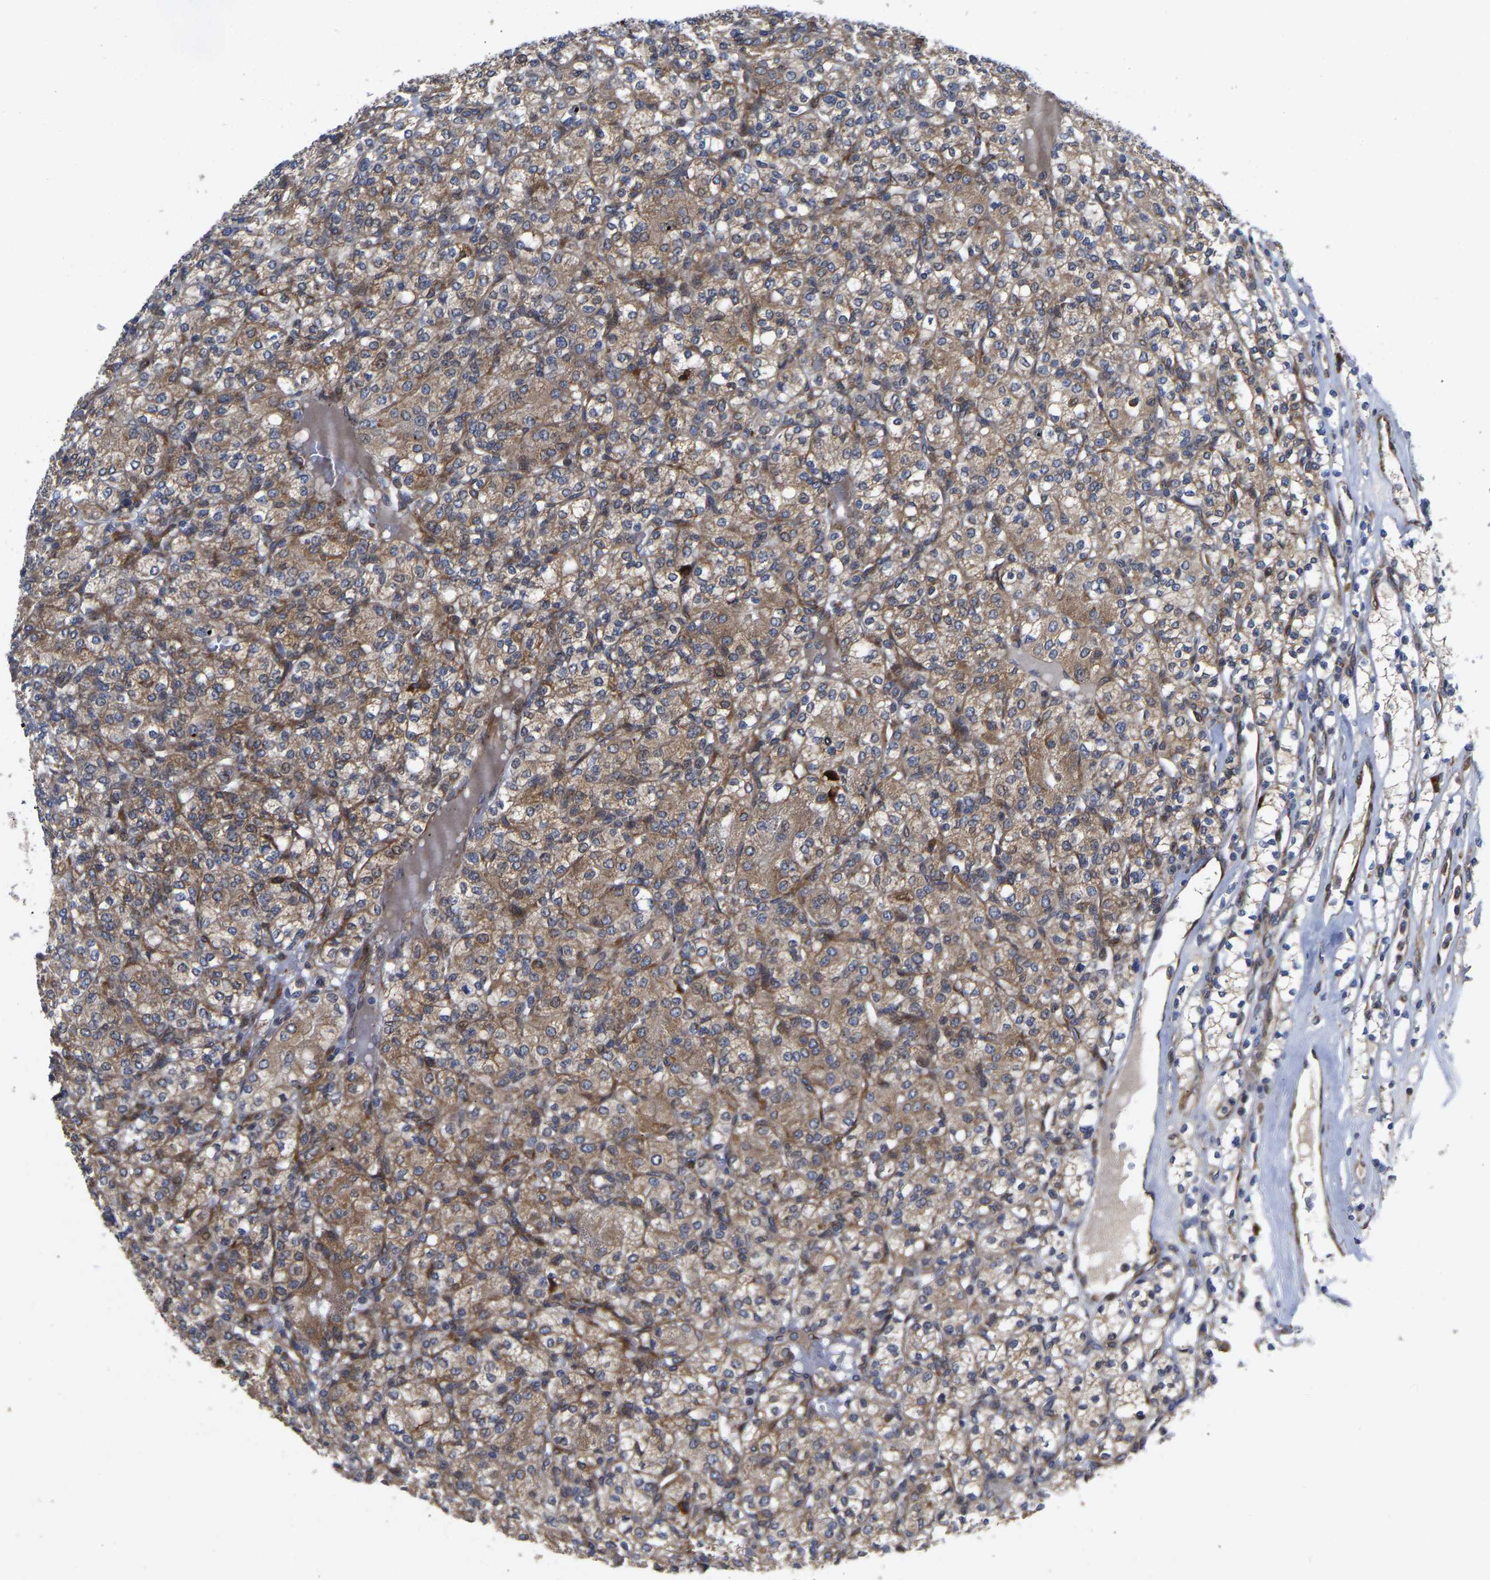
{"staining": {"intensity": "moderate", "quantity": ">75%", "location": "cytoplasmic/membranous"}, "tissue": "renal cancer", "cell_type": "Tumor cells", "image_type": "cancer", "snomed": [{"axis": "morphology", "description": "Adenocarcinoma, NOS"}, {"axis": "topography", "description": "Kidney"}], "caption": "A high-resolution image shows IHC staining of renal adenocarcinoma, which shows moderate cytoplasmic/membranous staining in about >75% of tumor cells. (Brightfield microscopy of DAB IHC at high magnification).", "gene": "TMEM38B", "patient": {"sex": "male", "age": 77}}